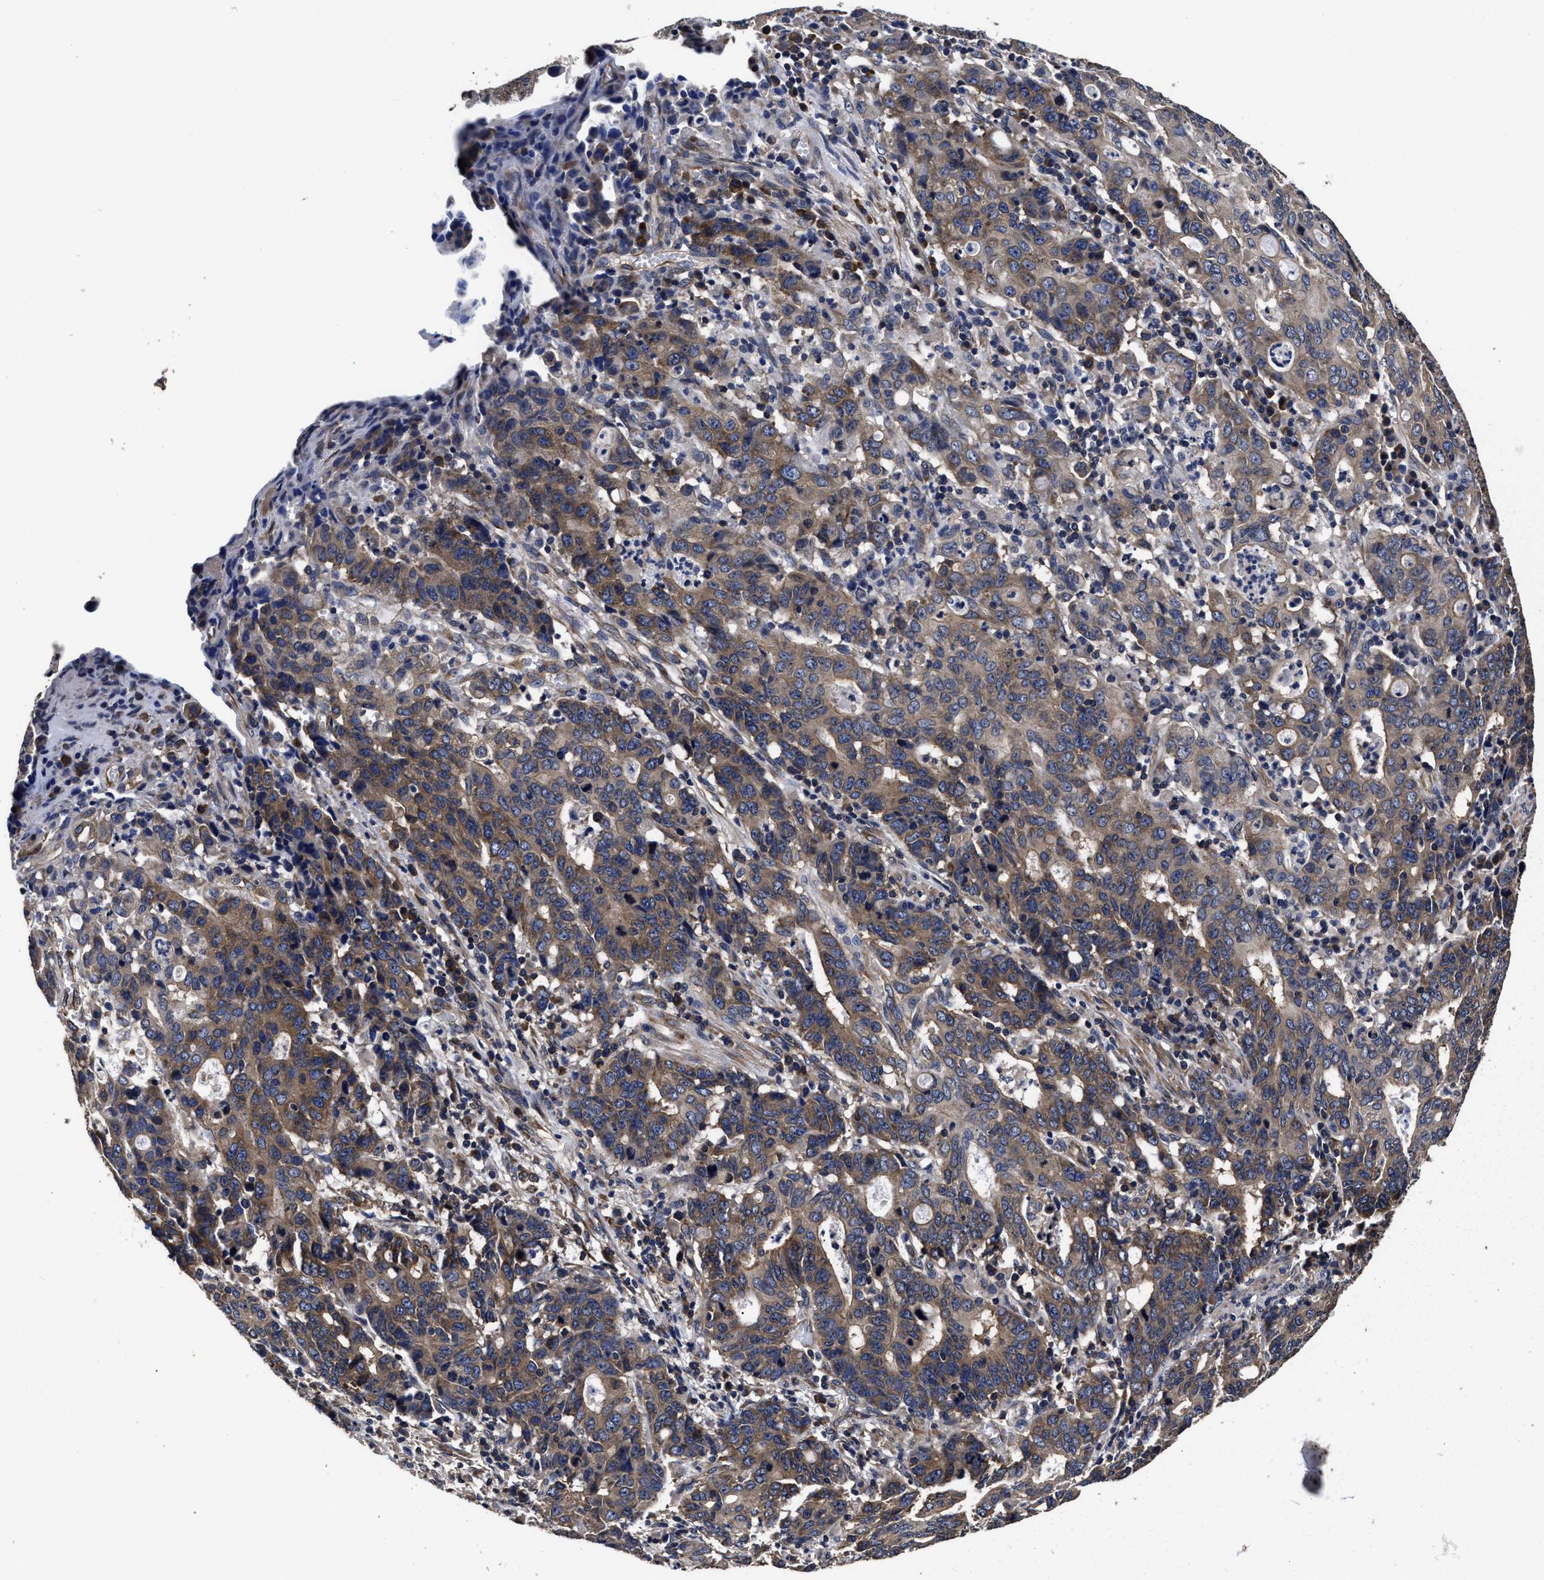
{"staining": {"intensity": "moderate", "quantity": ">75%", "location": "cytoplasmic/membranous"}, "tissue": "stomach cancer", "cell_type": "Tumor cells", "image_type": "cancer", "snomed": [{"axis": "morphology", "description": "Adenocarcinoma, NOS"}, {"axis": "topography", "description": "Stomach, upper"}], "caption": "Adenocarcinoma (stomach) tissue reveals moderate cytoplasmic/membranous staining in approximately >75% of tumor cells", "gene": "AVEN", "patient": {"sex": "male", "age": 69}}